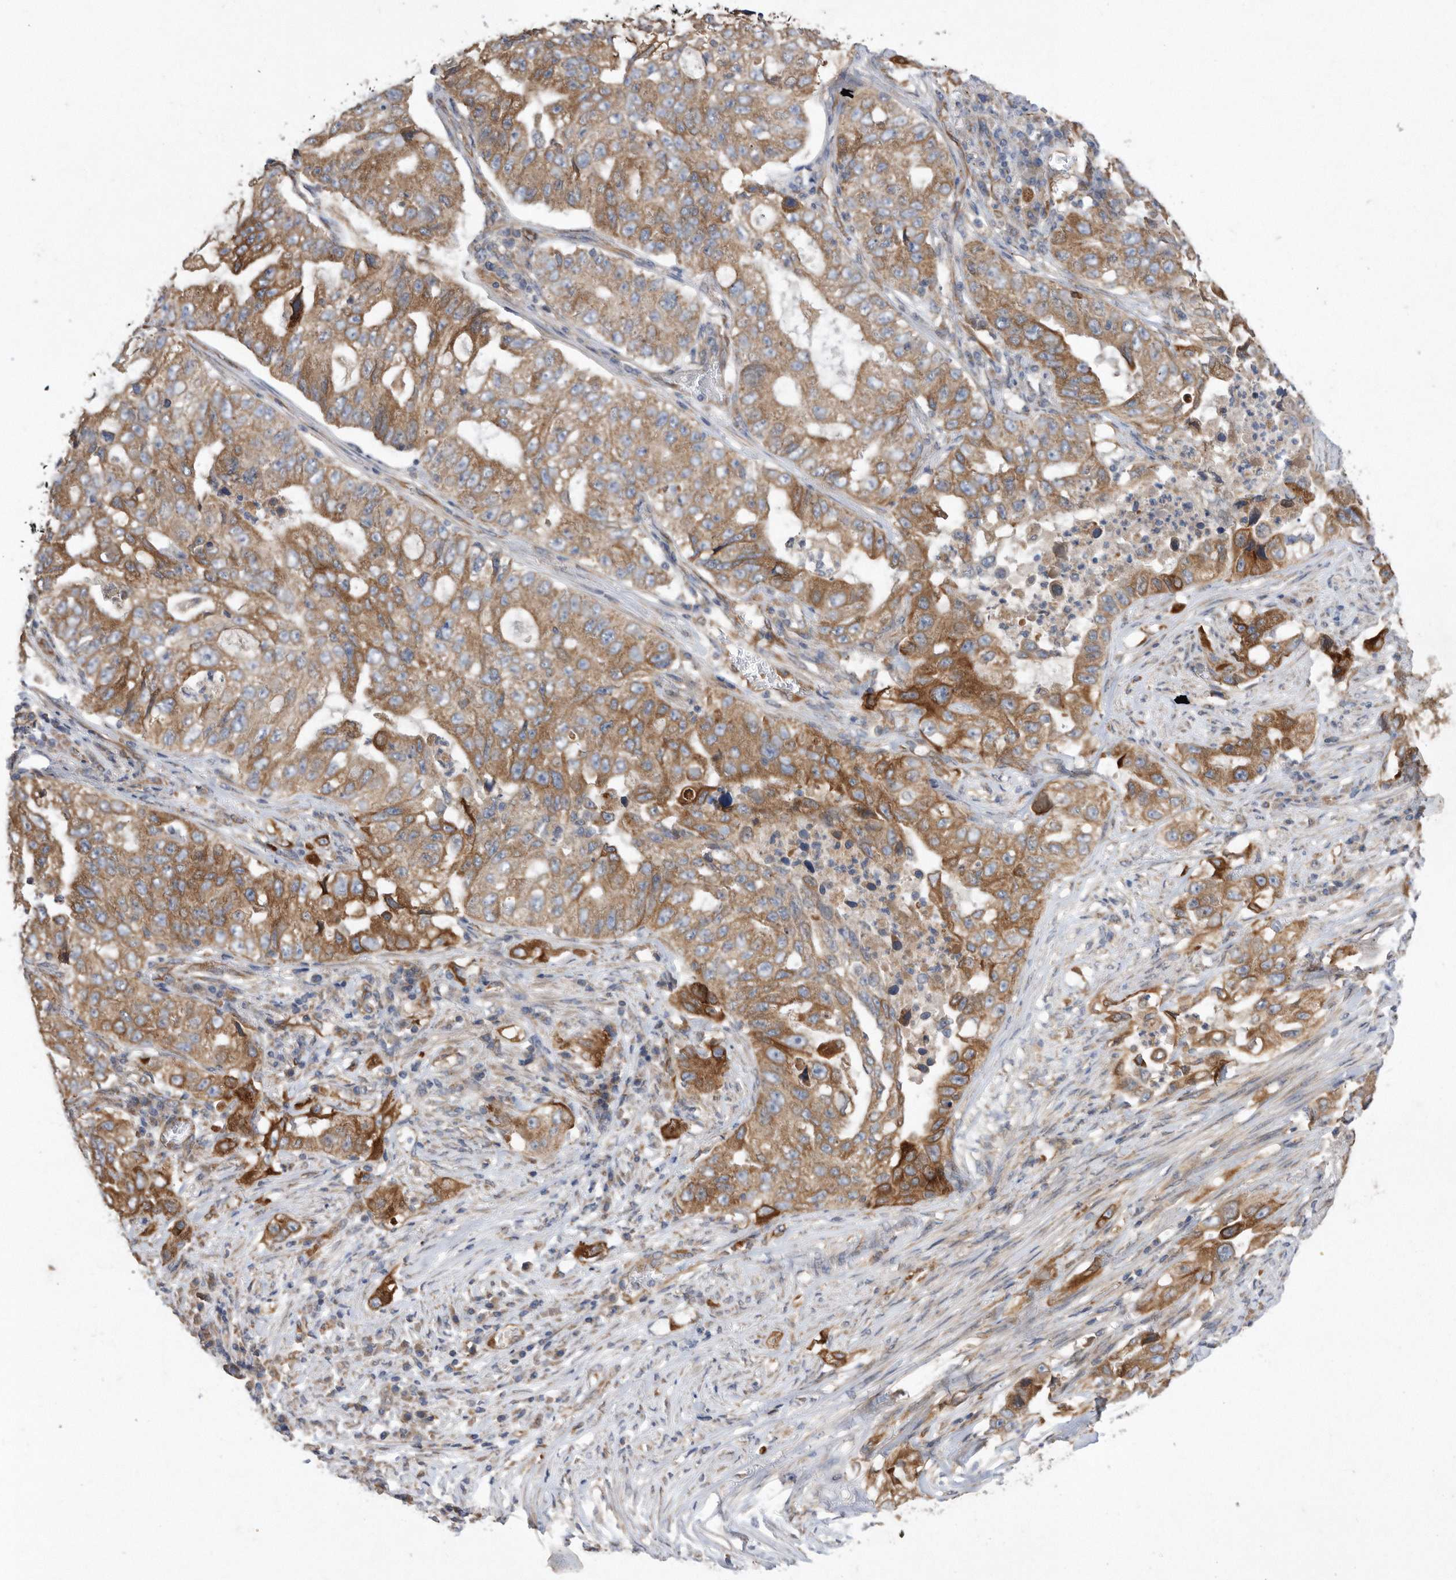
{"staining": {"intensity": "moderate", "quantity": ">75%", "location": "cytoplasmic/membranous"}, "tissue": "lung cancer", "cell_type": "Tumor cells", "image_type": "cancer", "snomed": [{"axis": "morphology", "description": "Adenocarcinoma, NOS"}, {"axis": "topography", "description": "Lung"}], "caption": "DAB (3,3'-diaminobenzidine) immunohistochemical staining of human lung cancer (adenocarcinoma) exhibits moderate cytoplasmic/membranous protein expression in approximately >75% of tumor cells.", "gene": "PON2", "patient": {"sex": "female", "age": 51}}